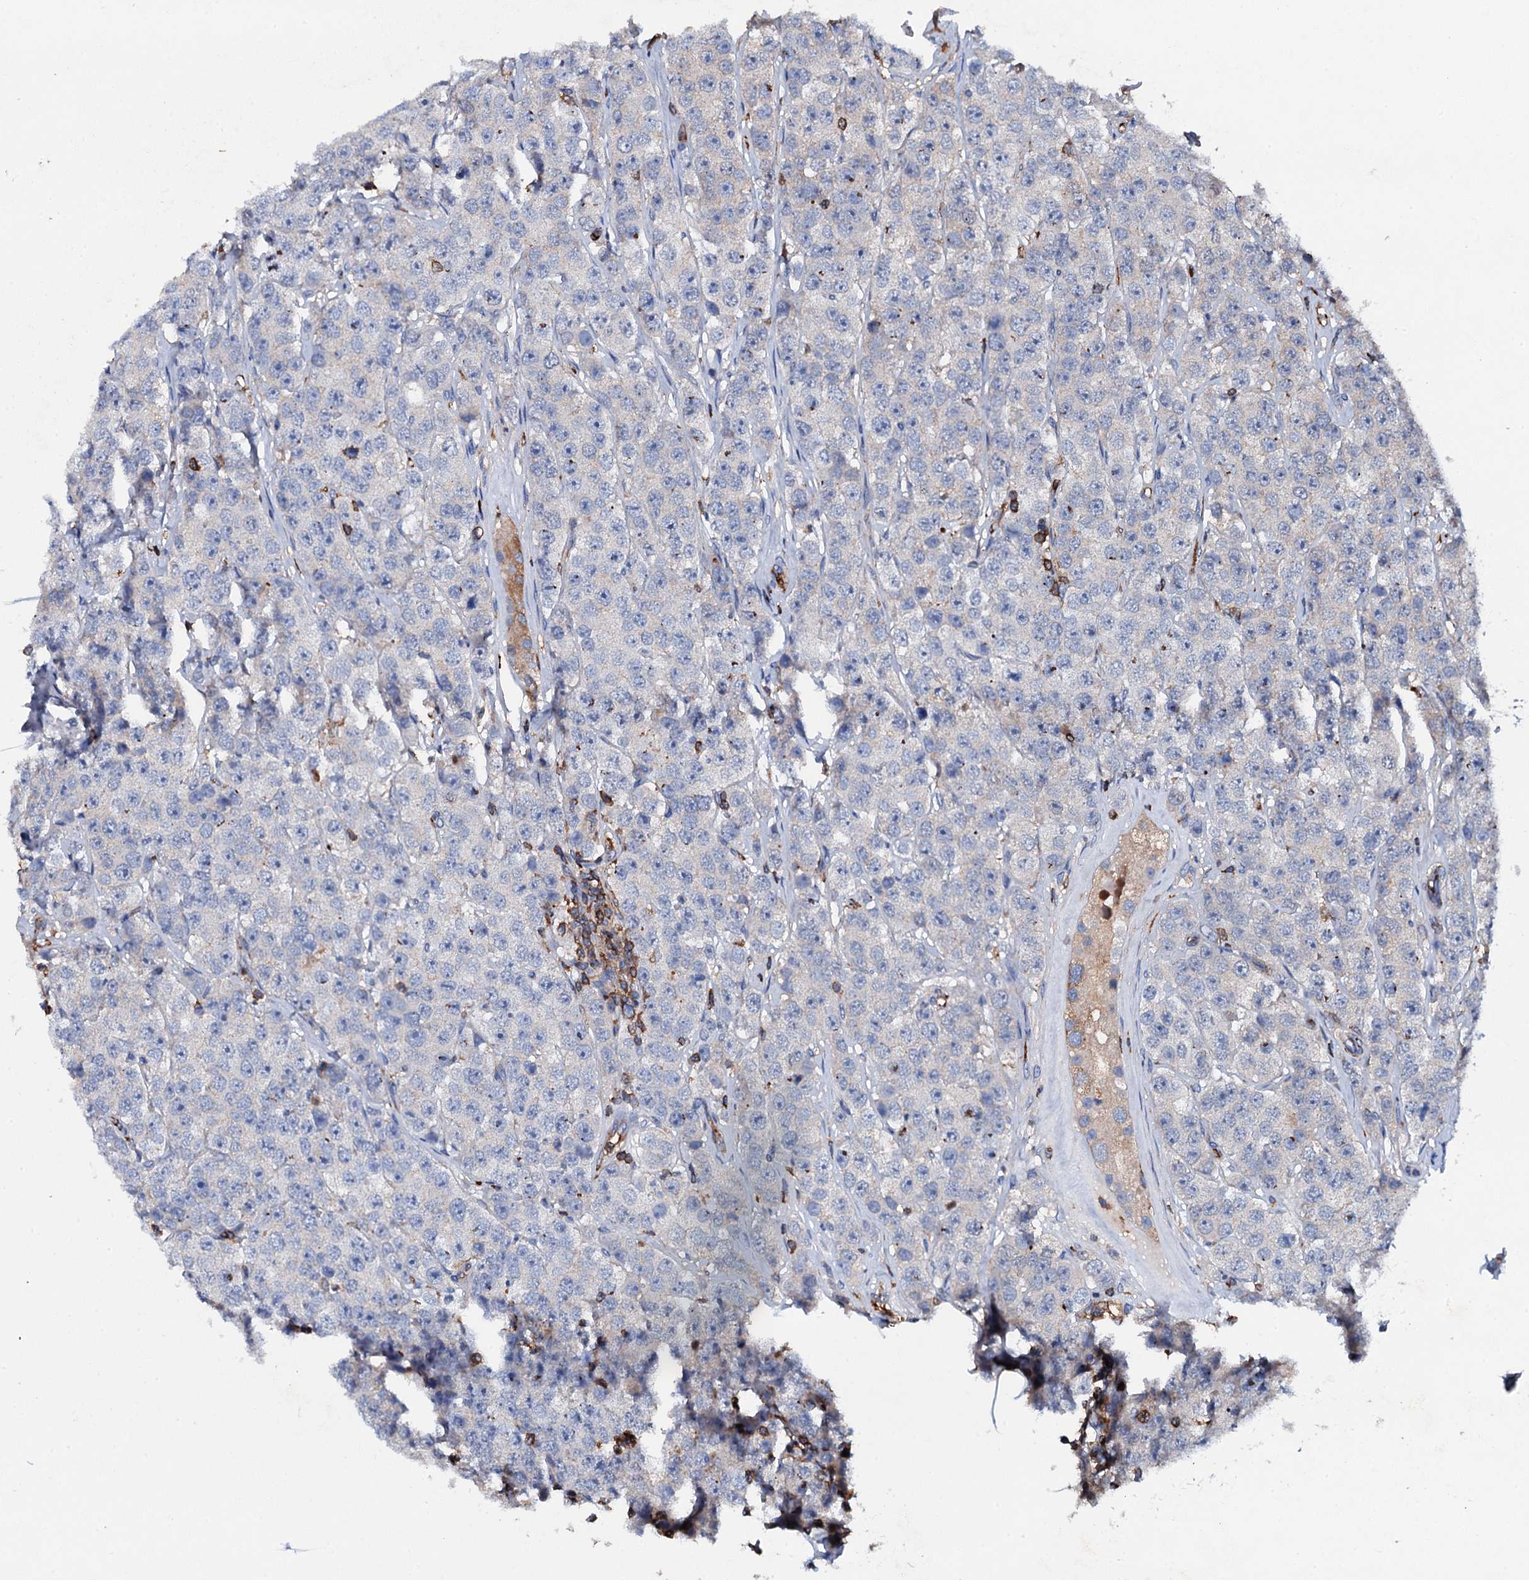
{"staining": {"intensity": "negative", "quantity": "none", "location": "none"}, "tissue": "testis cancer", "cell_type": "Tumor cells", "image_type": "cancer", "snomed": [{"axis": "morphology", "description": "Seminoma, NOS"}, {"axis": "topography", "description": "Testis"}], "caption": "High power microscopy photomicrograph of an immunohistochemistry (IHC) image of testis cancer (seminoma), revealing no significant positivity in tumor cells. (DAB IHC with hematoxylin counter stain).", "gene": "MS4A4E", "patient": {"sex": "male", "age": 28}}